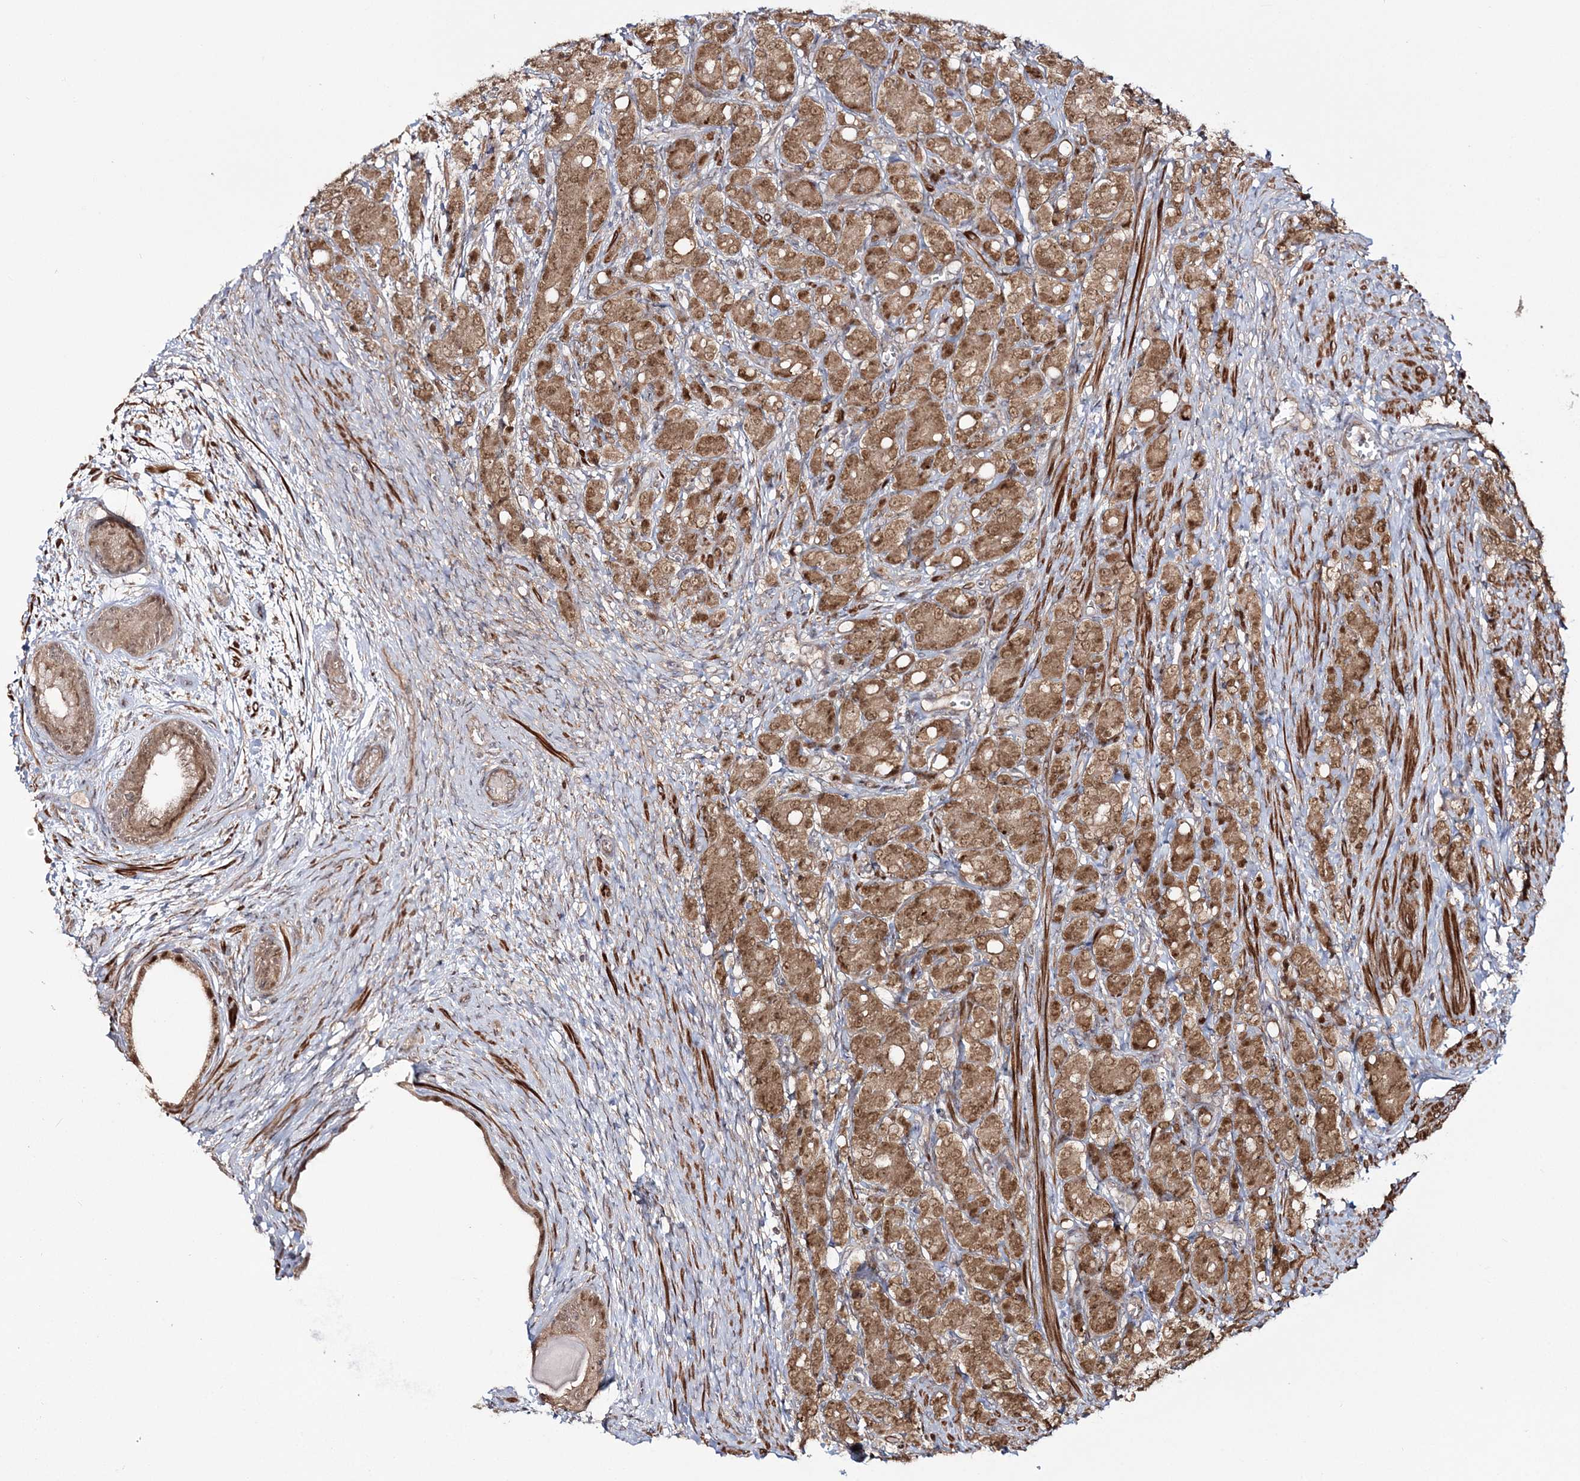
{"staining": {"intensity": "moderate", "quantity": ">75%", "location": "cytoplasmic/membranous,nuclear"}, "tissue": "prostate cancer", "cell_type": "Tumor cells", "image_type": "cancer", "snomed": [{"axis": "morphology", "description": "Adenocarcinoma, High grade"}, {"axis": "topography", "description": "Prostate"}], "caption": "This is an image of IHC staining of prostate cancer, which shows moderate positivity in the cytoplasmic/membranous and nuclear of tumor cells.", "gene": "MOCS2", "patient": {"sex": "male", "age": 62}}